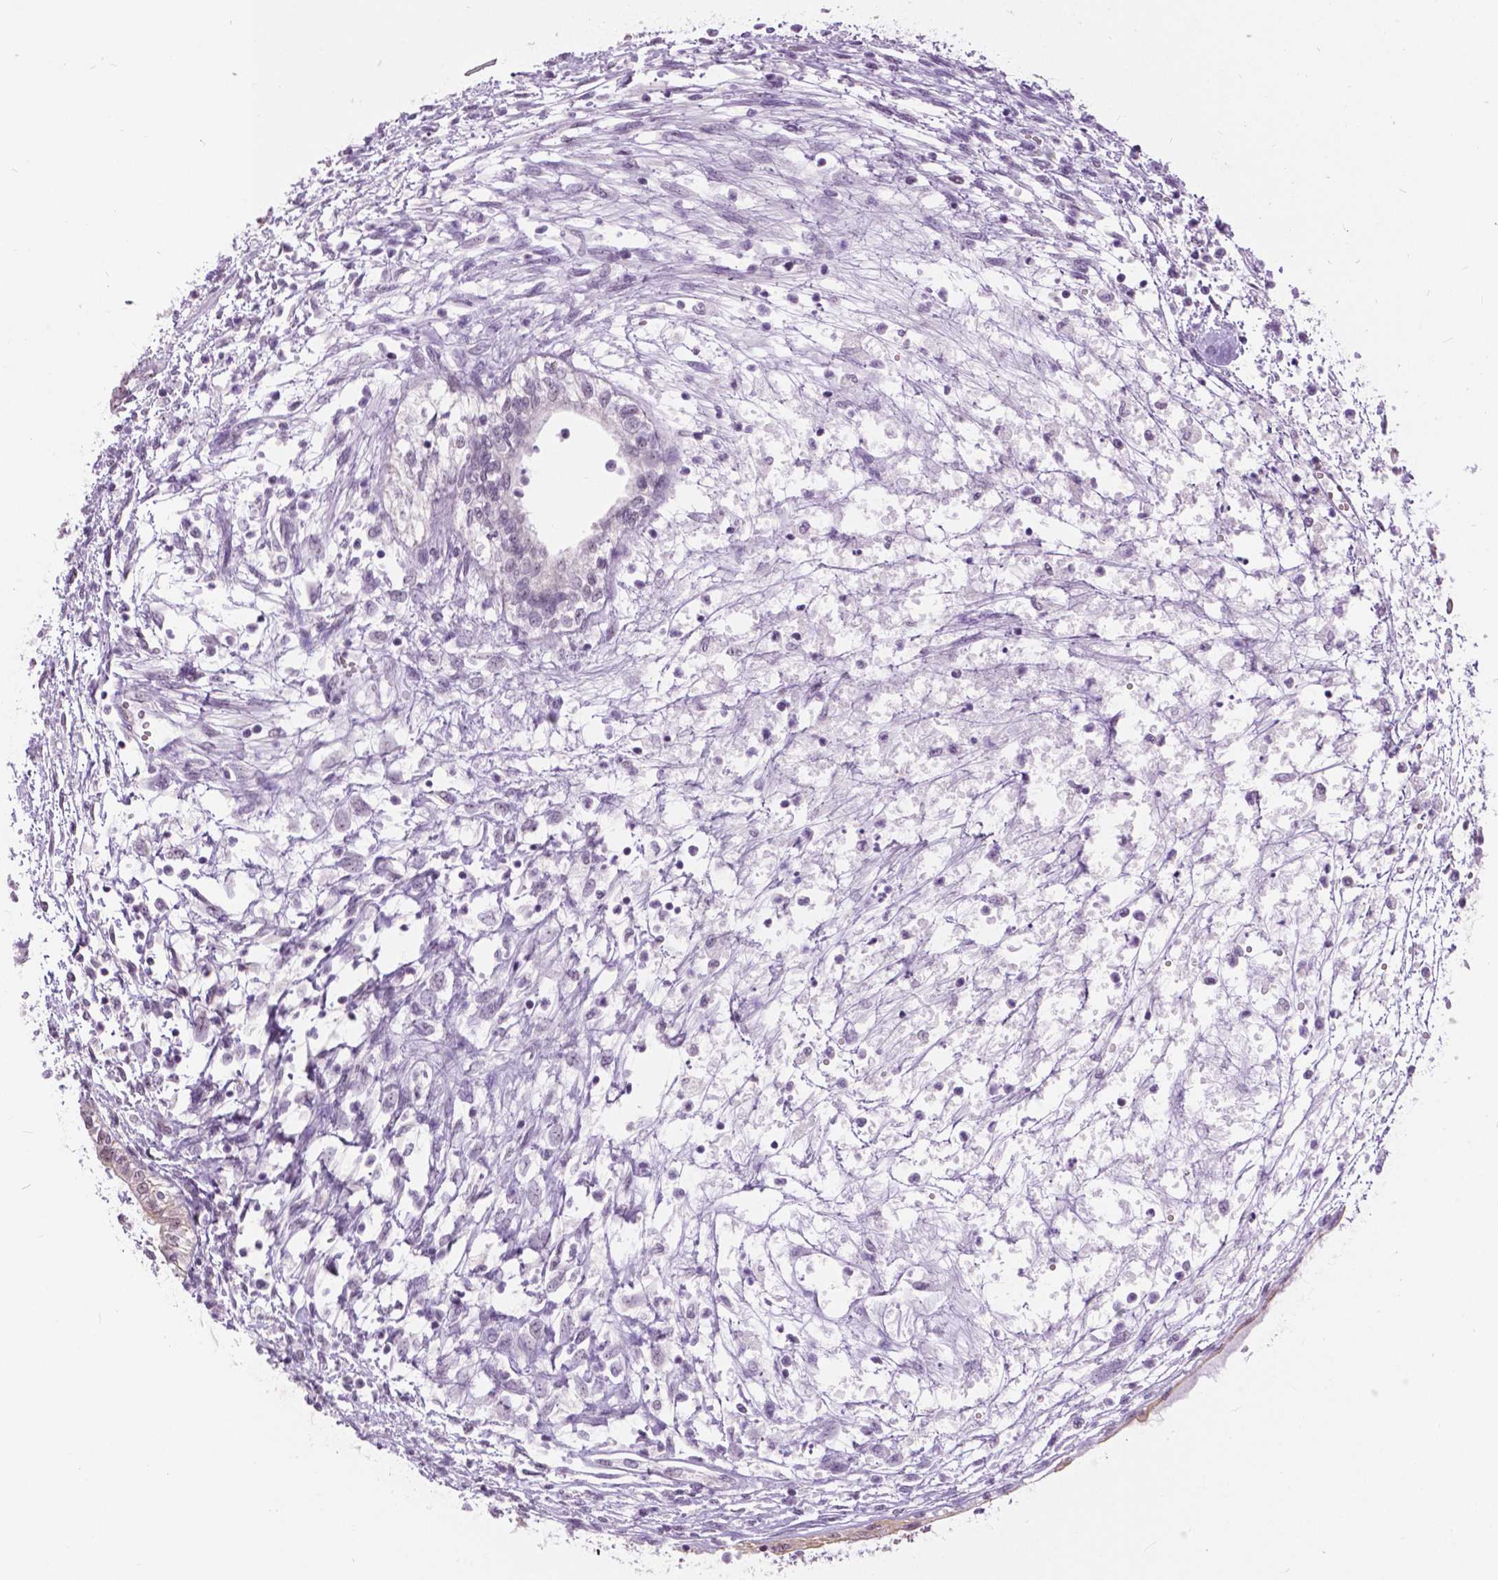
{"staining": {"intensity": "weak", "quantity": "<25%", "location": "cytoplasmic/membranous"}, "tissue": "testis cancer", "cell_type": "Tumor cells", "image_type": "cancer", "snomed": [{"axis": "morphology", "description": "Carcinoma, Embryonal, NOS"}, {"axis": "topography", "description": "Testis"}], "caption": "This is an immunohistochemistry photomicrograph of testis cancer (embryonal carcinoma). There is no expression in tumor cells.", "gene": "MYOM1", "patient": {"sex": "male", "age": 37}}